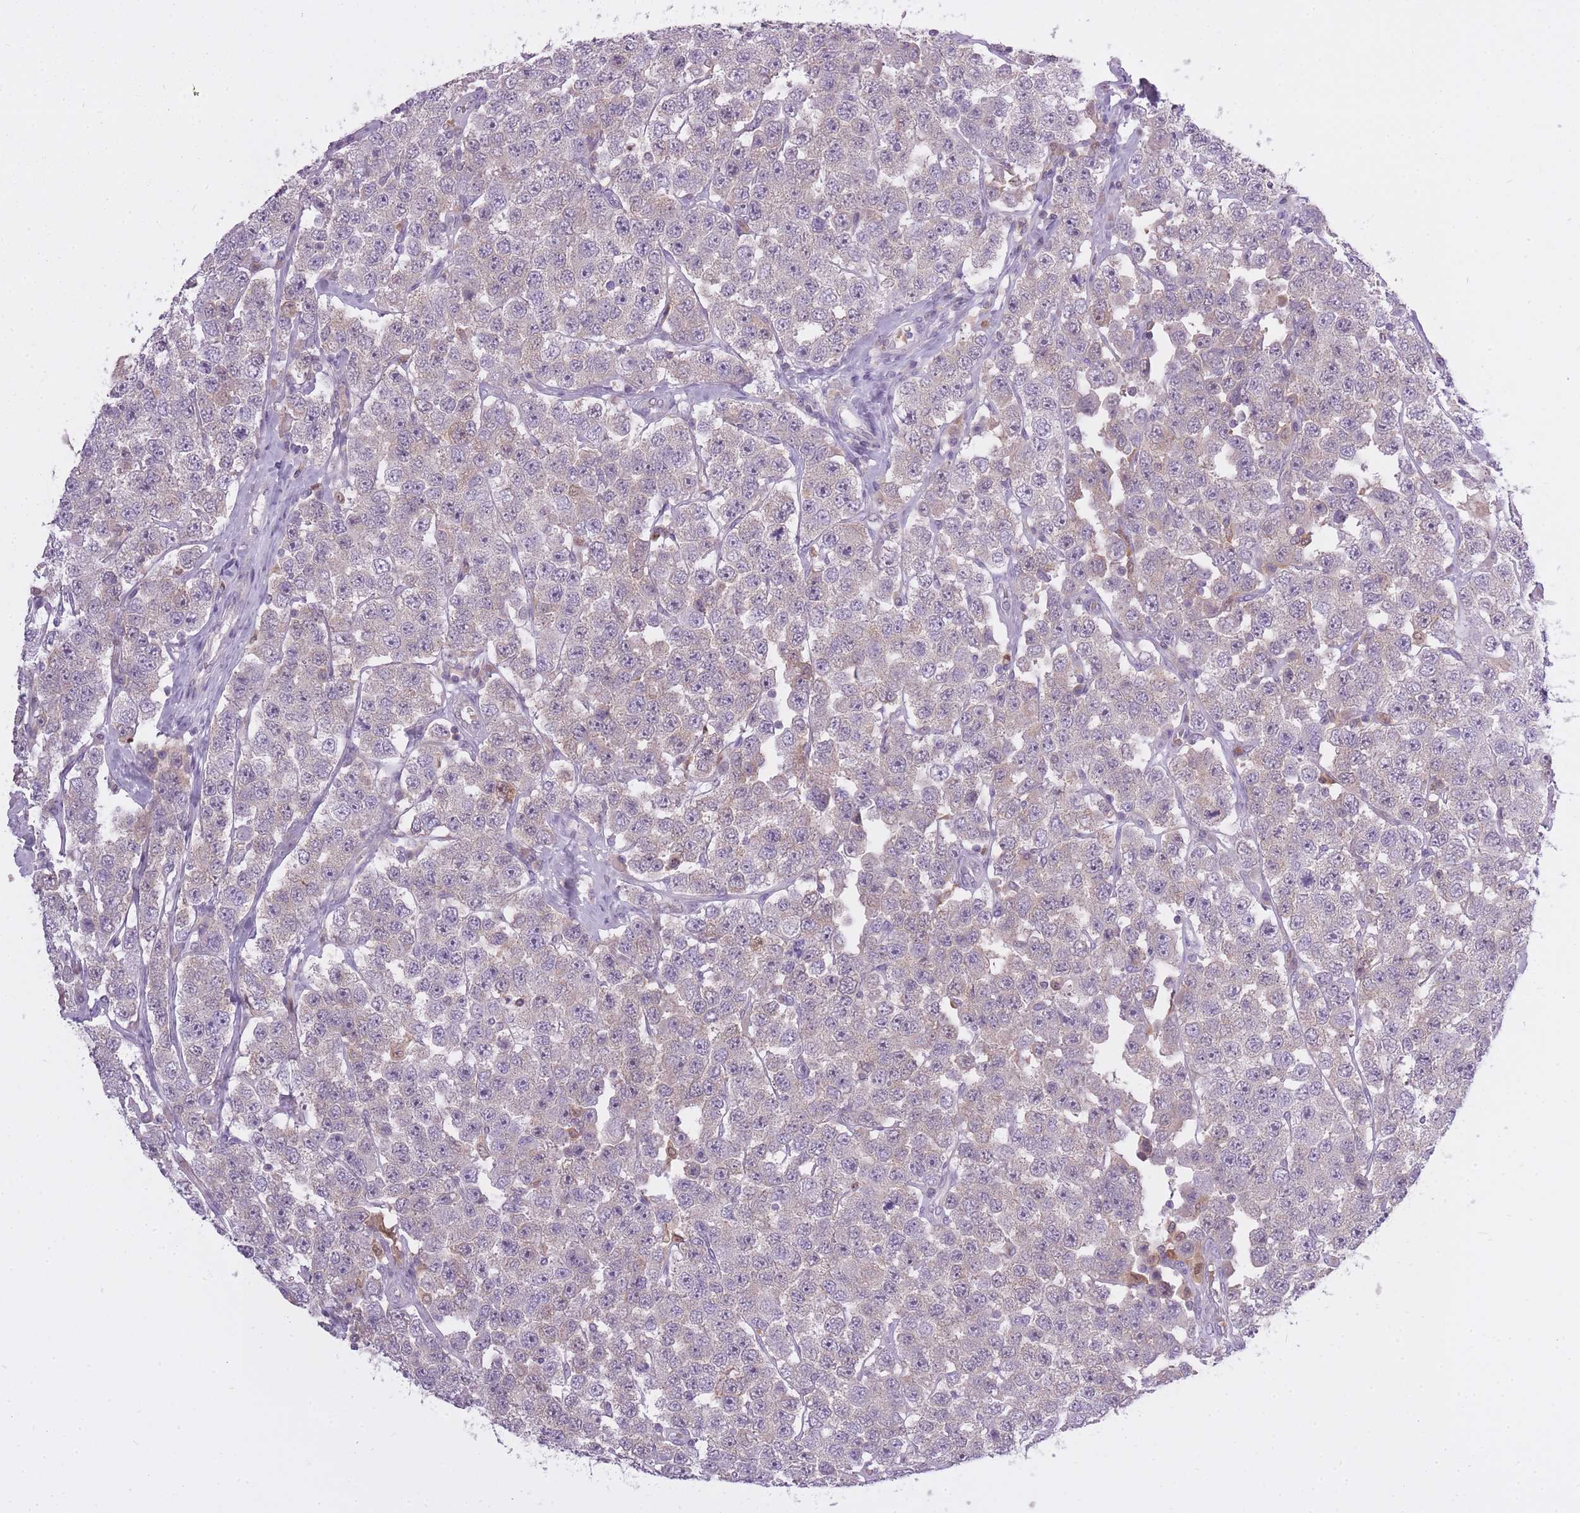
{"staining": {"intensity": "negative", "quantity": "none", "location": "none"}, "tissue": "testis cancer", "cell_type": "Tumor cells", "image_type": "cancer", "snomed": [{"axis": "morphology", "description": "Seminoma, NOS"}, {"axis": "topography", "description": "Testis"}], "caption": "IHC of human seminoma (testis) displays no expression in tumor cells.", "gene": "CXorf38", "patient": {"sex": "male", "age": 28}}